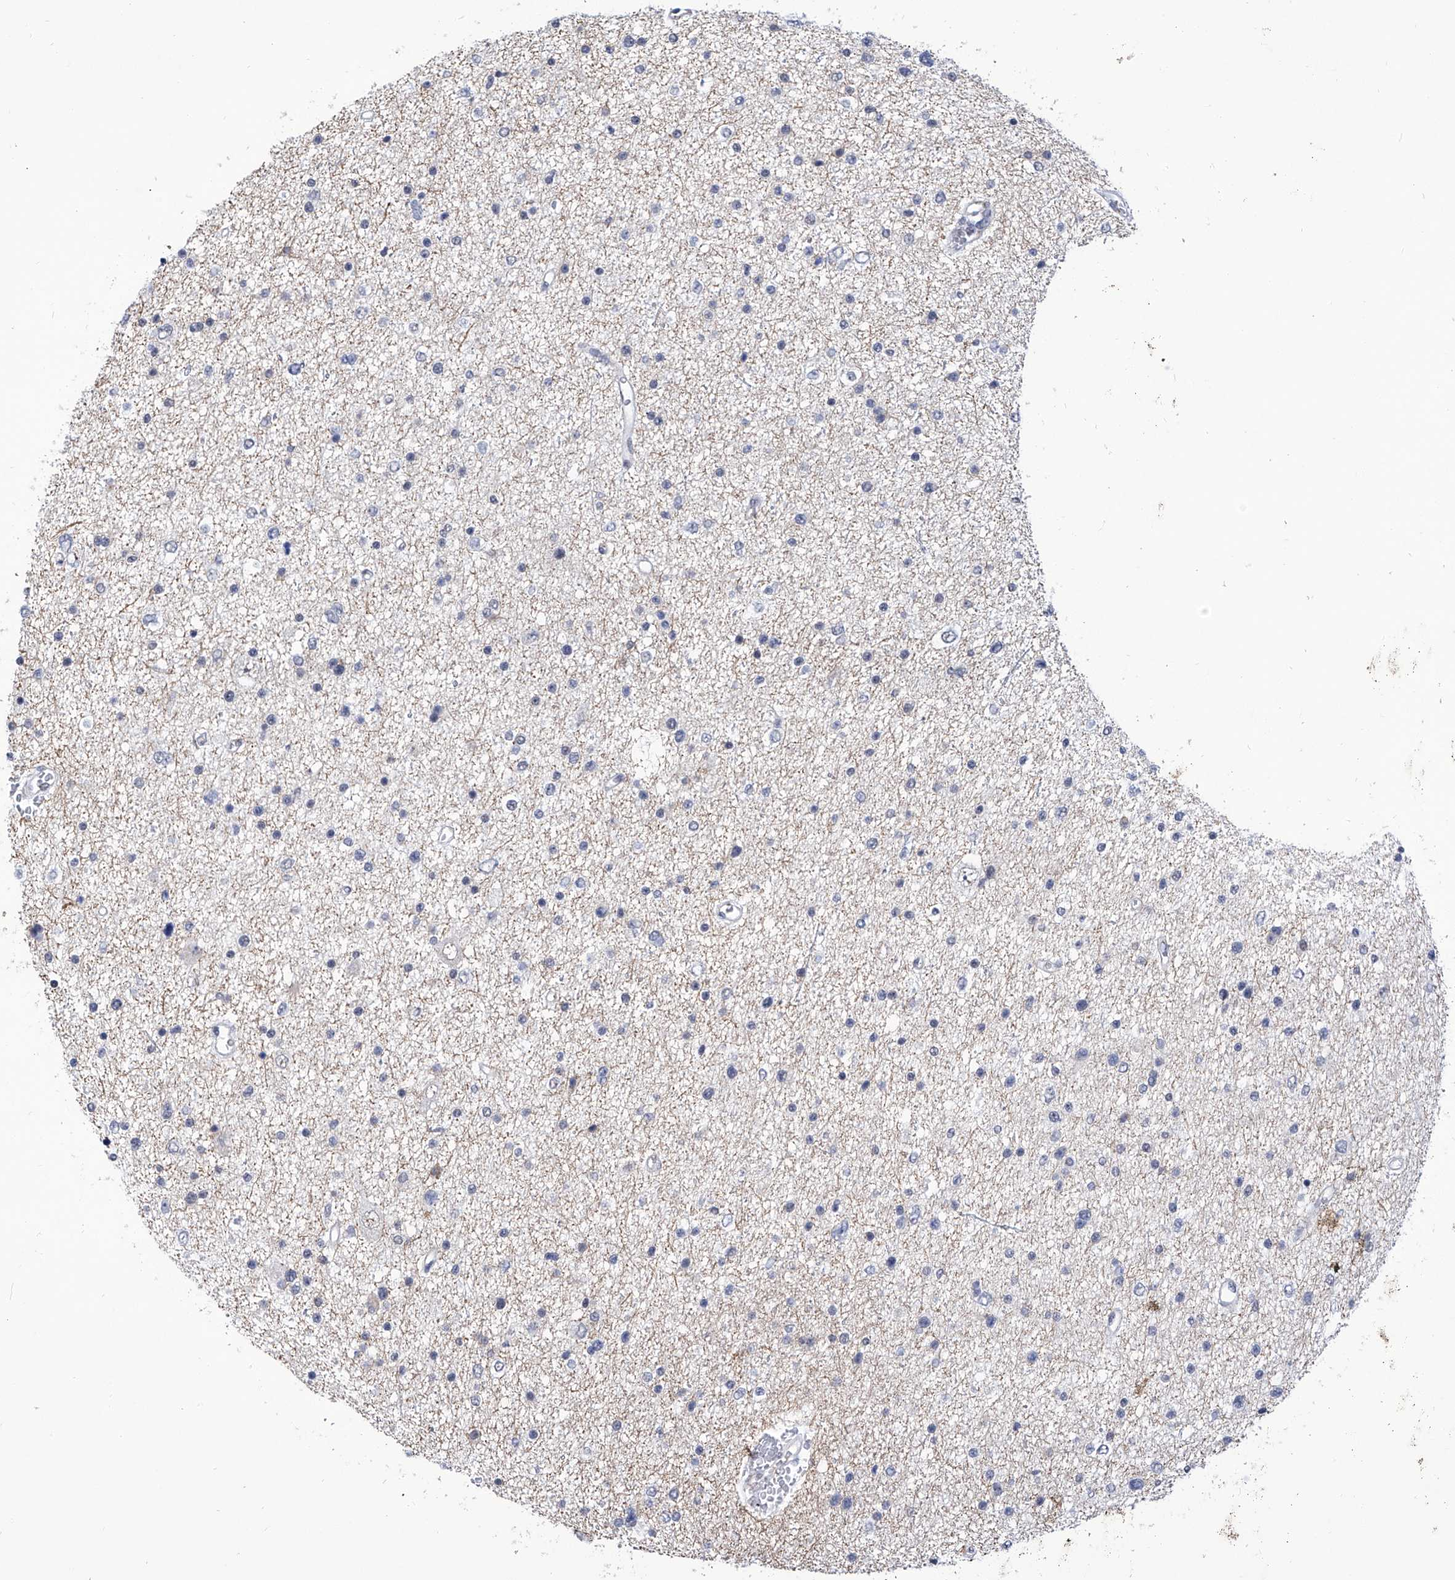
{"staining": {"intensity": "negative", "quantity": "none", "location": "none"}, "tissue": "glioma", "cell_type": "Tumor cells", "image_type": "cancer", "snomed": [{"axis": "morphology", "description": "Glioma, malignant, Low grade"}, {"axis": "topography", "description": "Brain"}], "caption": "This is an immunohistochemistry micrograph of human glioma. There is no staining in tumor cells.", "gene": "SART1", "patient": {"sex": "female", "age": 37}}